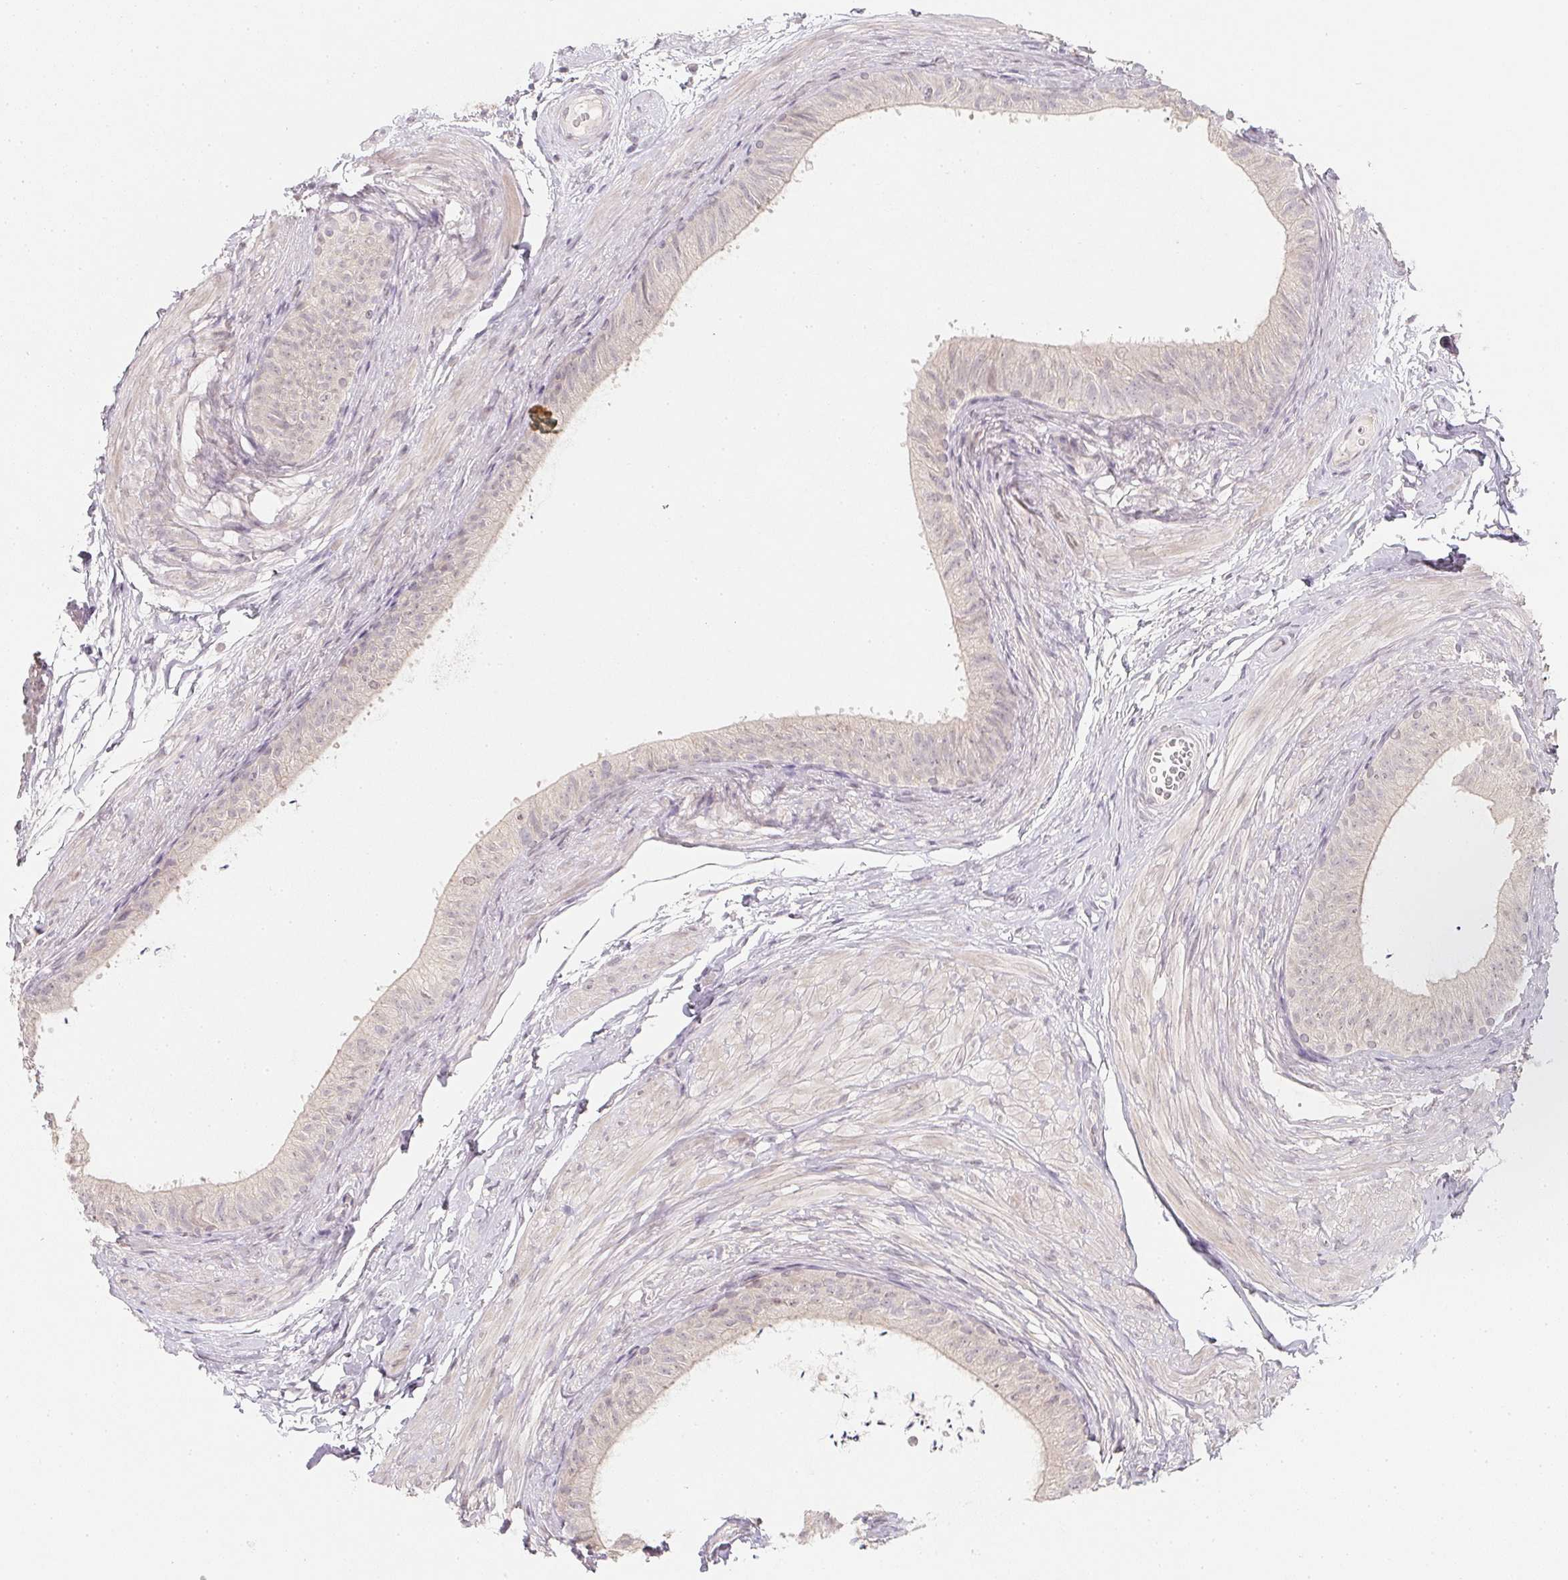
{"staining": {"intensity": "negative", "quantity": "none", "location": "none"}, "tissue": "epididymis", "cell_type": "Glandular cells", "image_type": "normal", "snomed": [{"axis": "morphology", "description": "Normal tissue, NOS"}, {"axis": "topography", "description": "Epididymis, spermatic cord, NOS"}, {"axis": "topography", "description": "Epididymis"}, {"axis": "topography", "description": "Peripheral nerve tissue"}], "caption": "DAB immunohistochemical staining of benign human epididymis reveals no significant expression in glandular cells.", "gene": "SOAT1", "patient": {"sex": "male", "age": 29}}